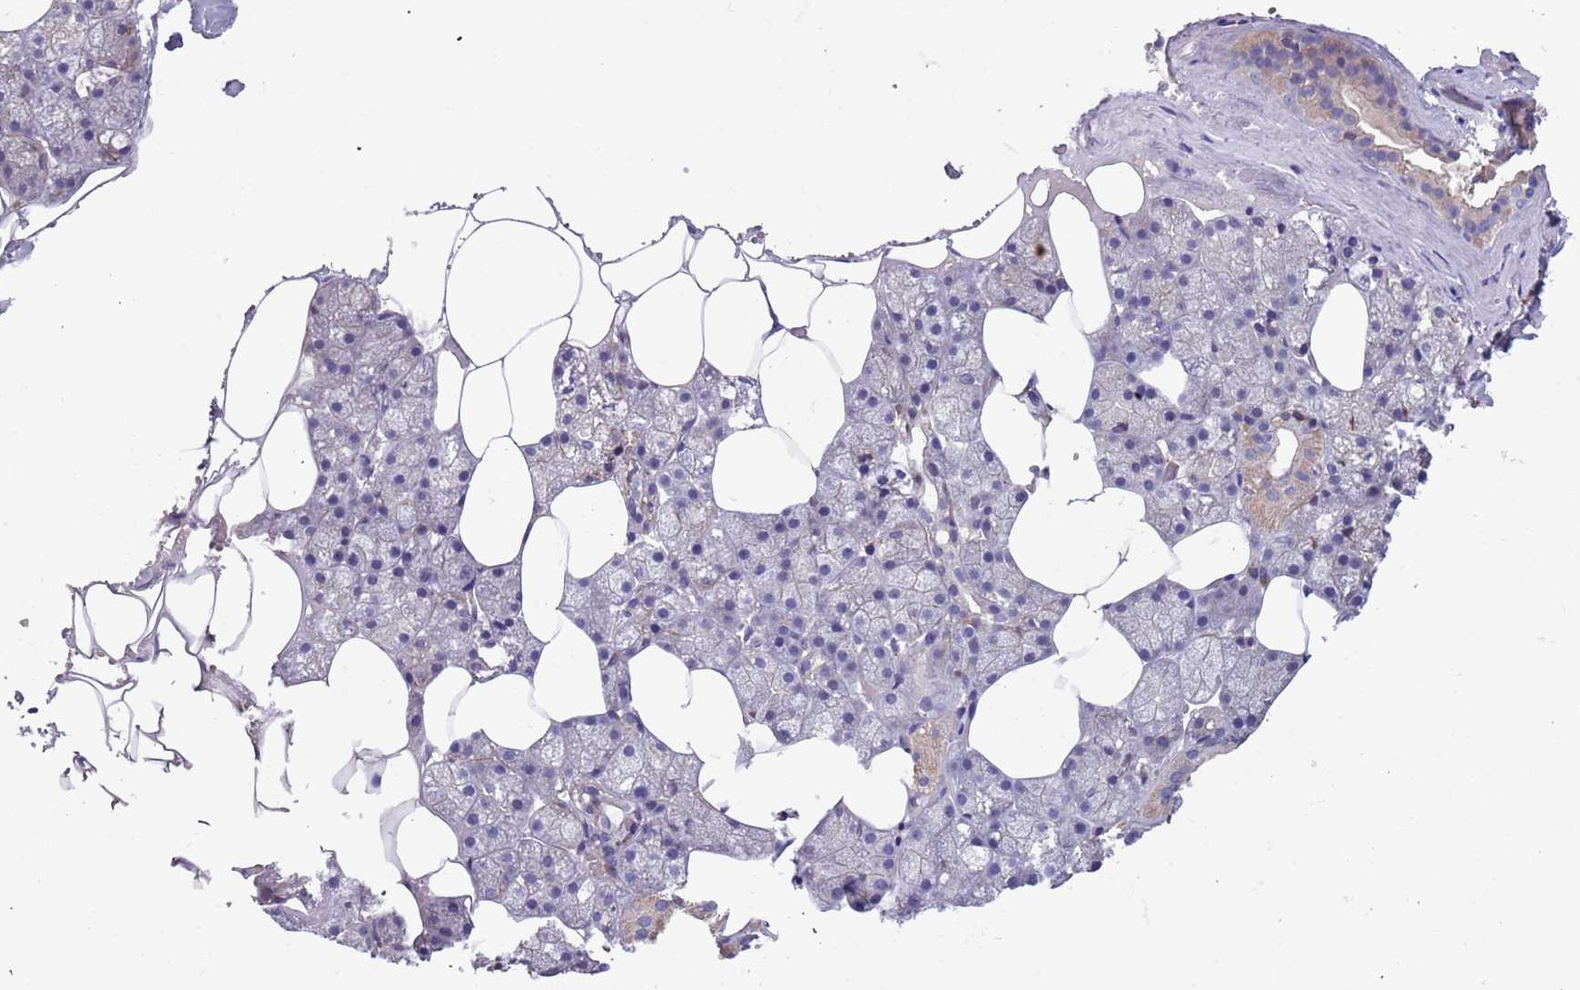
{"staining": {"intensity": "weak", "quantity": "<25%", "location": "cytoplasmic/membranous"}, "tissue": "salivary gland", "cell_type": "Glandular cells", "image_type": "normal", "snomed": [{"axis": "morphology", "description": "Normal tissue, NOS"}, {"axis": "topography", "description": "Salivary gland"}], "caption": "Immunohistochemistry photomicrograph of unremarkable human salivary gland stained for a protein (brown), which shows no staining in glandular cells.", "gene": "SYT4", "patient": {"sex": "male", "age": 62}}